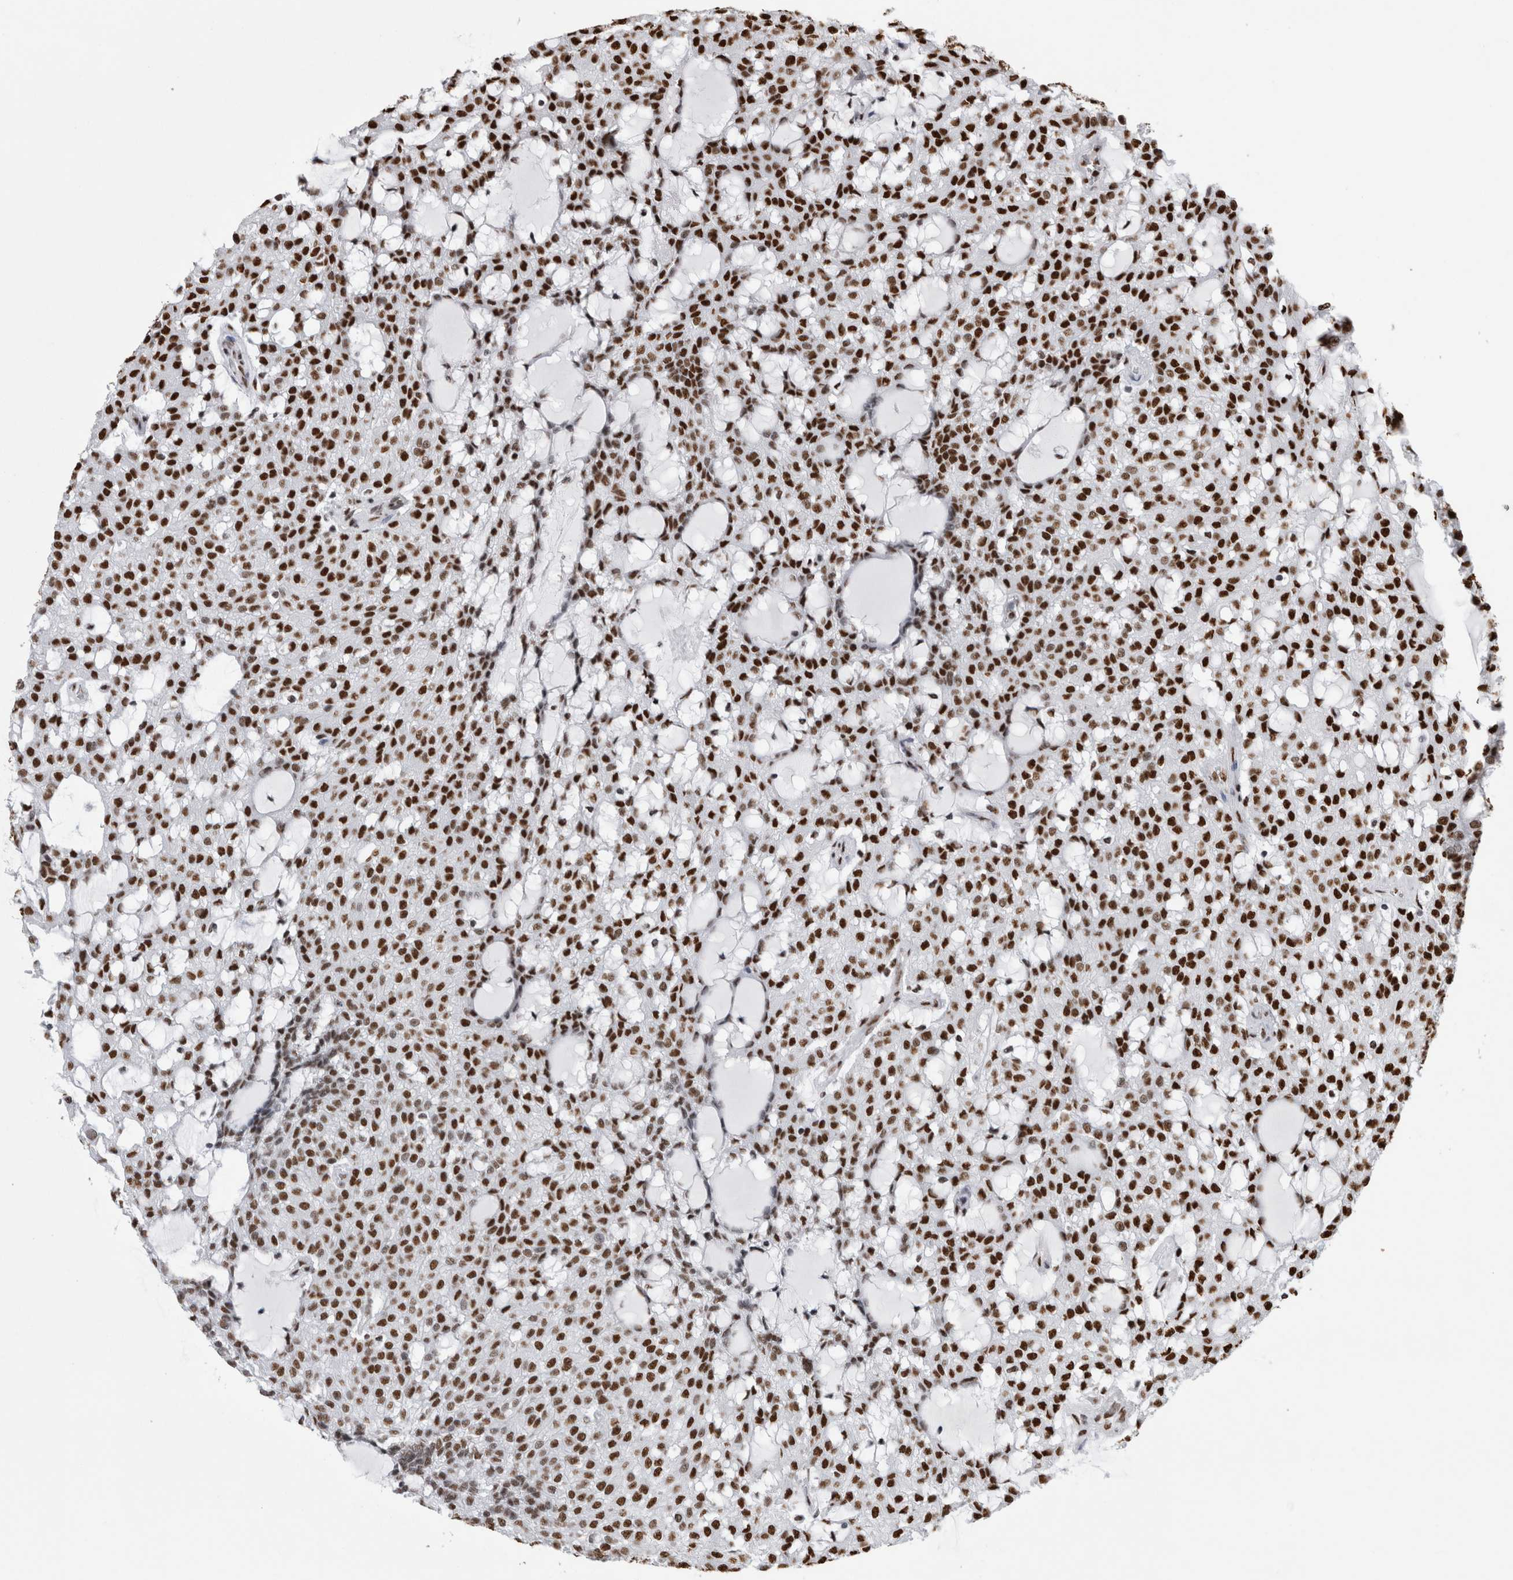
{"staining": {"intensity": "strong", "quantity": ">75%", "location": "nuclear"}, "tissue": "renal cancer", "cell_type": "Tumor cells", "image_type": "cancer", "snomed": [{"axis": "morphology", "description": "Adenocarcinoma, NOS"}, {"axis": "topography", "description": "Kidney"}], "caption": "Renal adenocarcinoma stained with immunohistochemistry (IHC) displays strong nuclear positivity in about >75% of tumor cells.", "gene": "ALPK3", "patient": {"sex": "male", "age": 63}}